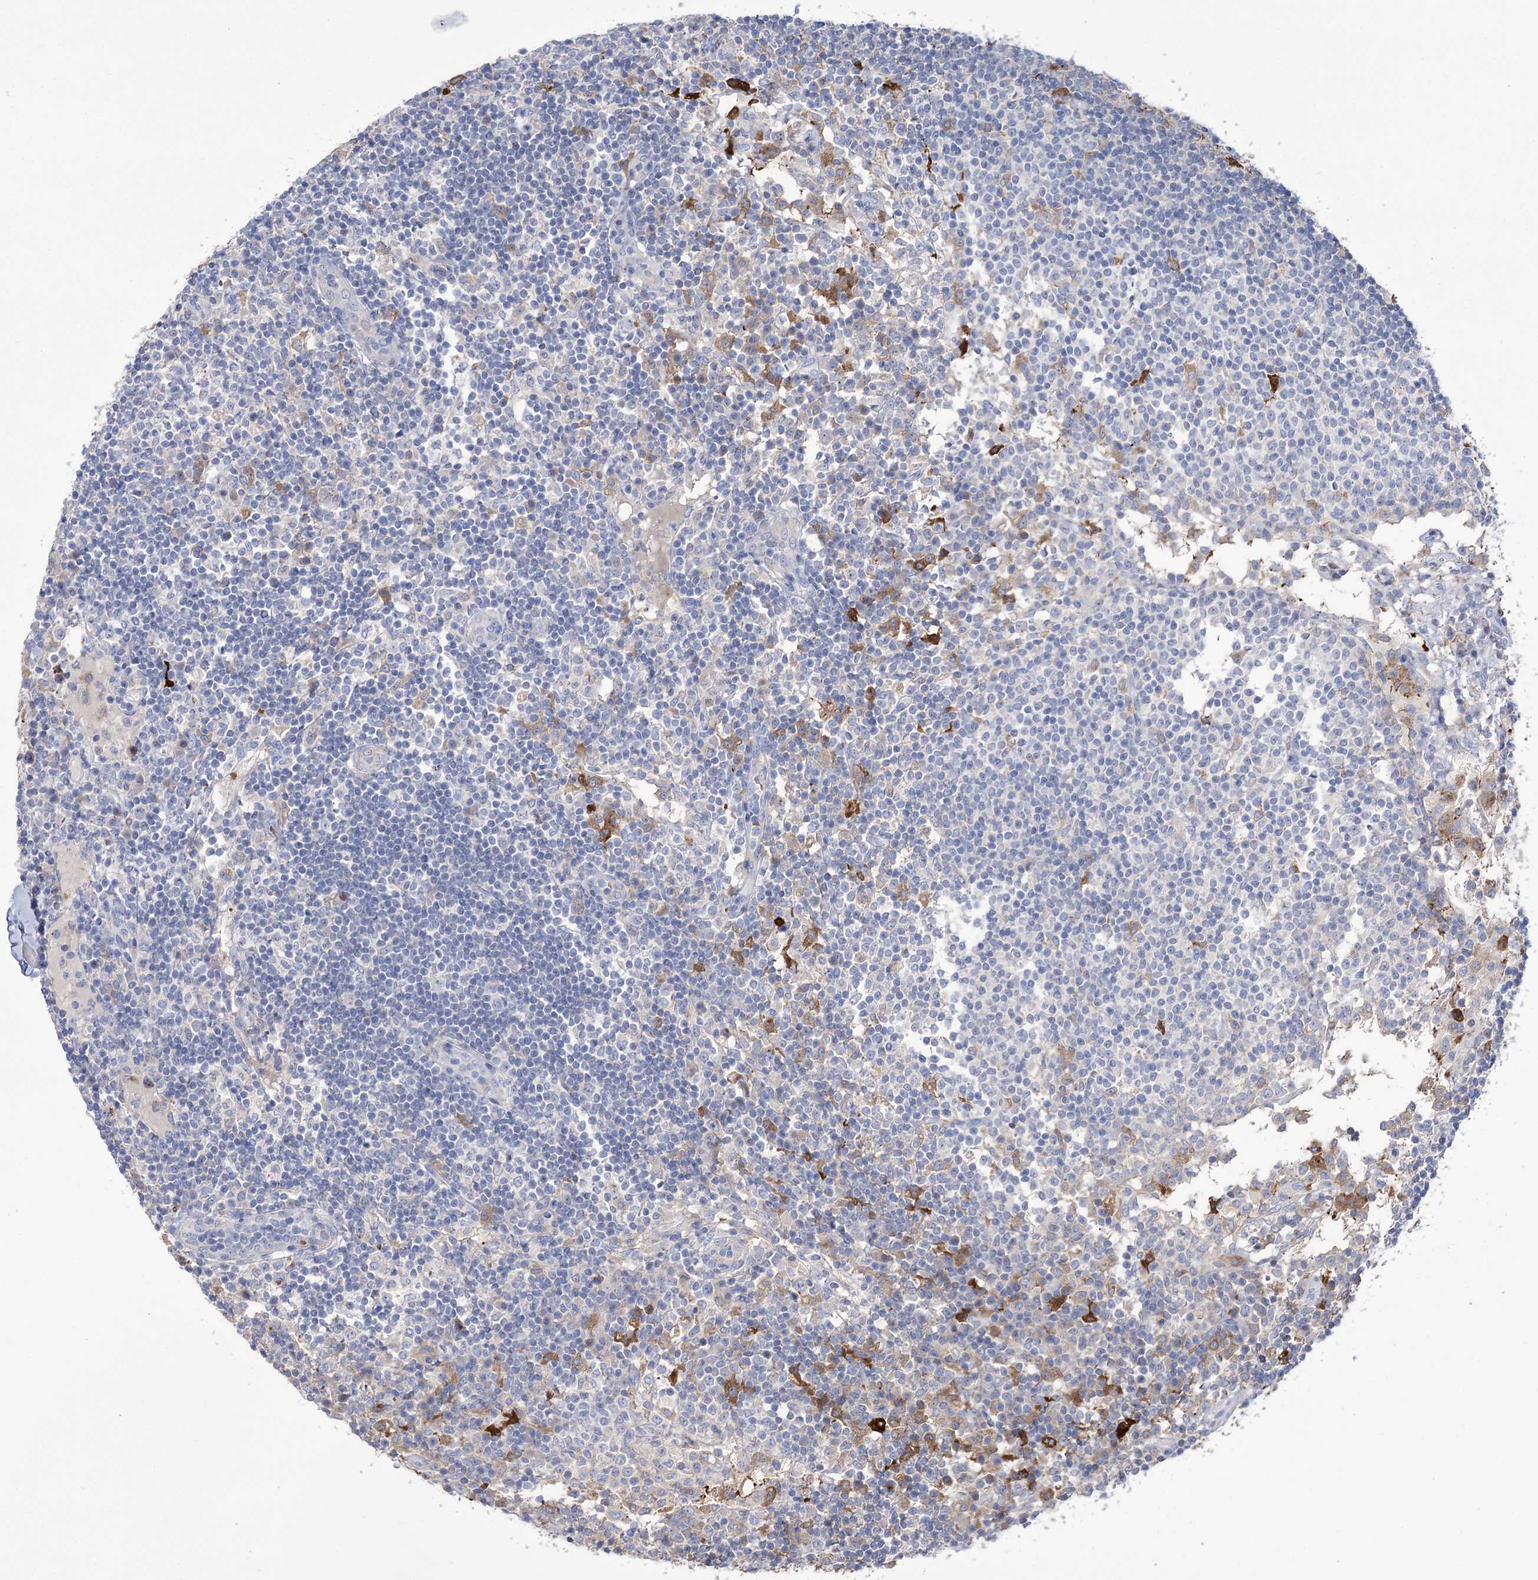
{"staining": {"intensity": "strong", "quantity": "<25%", "location": "cytoplasmic/membranous"}, "tissue": "lymph node", "cell_type": "Non-germinal center cells", "image_type": "normal", "snomed": [{"axis": "morphology", "description": "Normal tissue, NOS"}, {"axis": "topography", "description": "Lymph node"}], "caption": "Lymph node stained for a protein (brown) reveals strong cytoplasmic/membranous positive expression in approximately <25% of non-germinal center cells.", "gene": "ZNF622", "patient": {"sex": "female", "age": 53}}